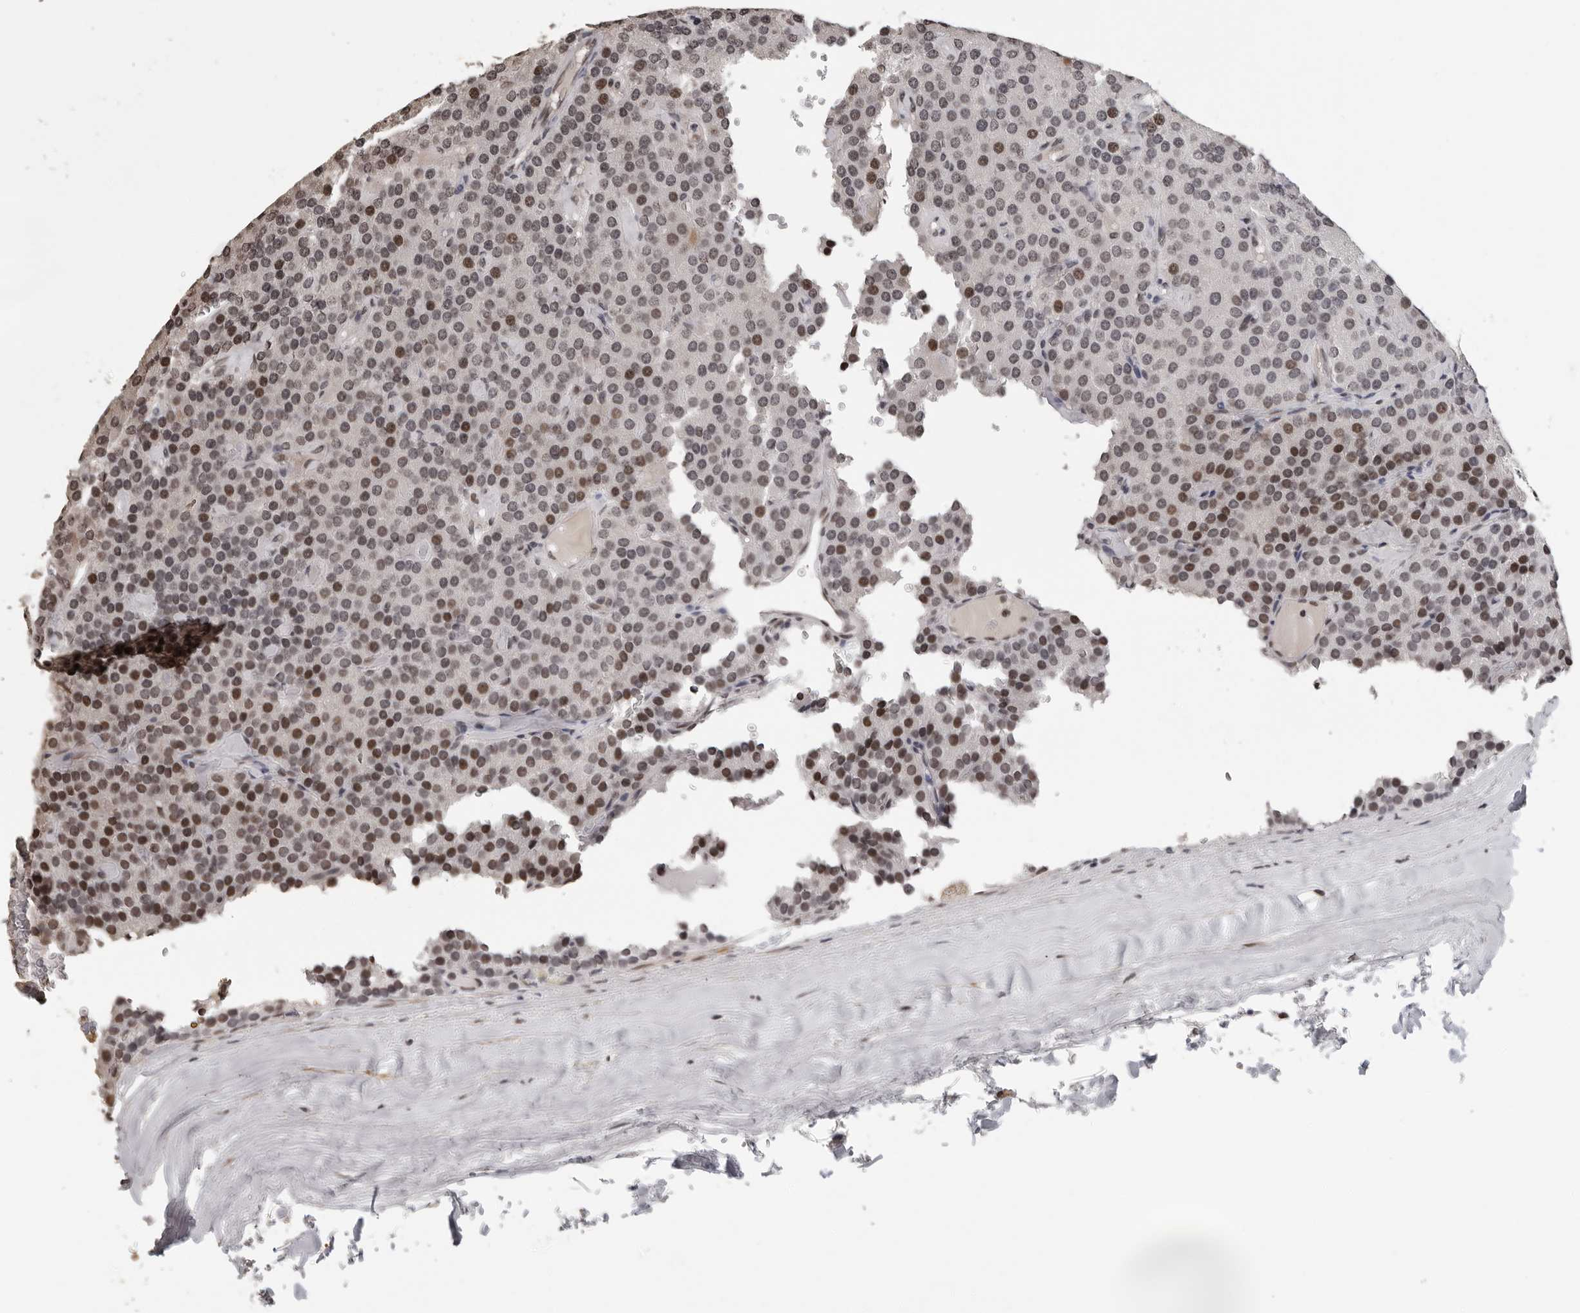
{"staining": {"intensity": "strong", "quantity": "25%-75%", "location": "nuclear"}, "tissue": "parathyroid gland", "cell_type": "Glandular cells", "image_type": "normal", "snomed": [{"axis": "morphology", "description": "Normal tissue, NOS"}, {"axis": "morphology", "description": "Adenoma, NOS"}, {"axis": "topography", "description": "Parathyroid gland"}], "caption": "Normal parathyroid gland reveals strong nuclear staining in approximately 25%-75% of glandular cells, visualized by immunohistochemistry.", "gene": "ORC1", "patient": {"sex": "female", "age": 86}}